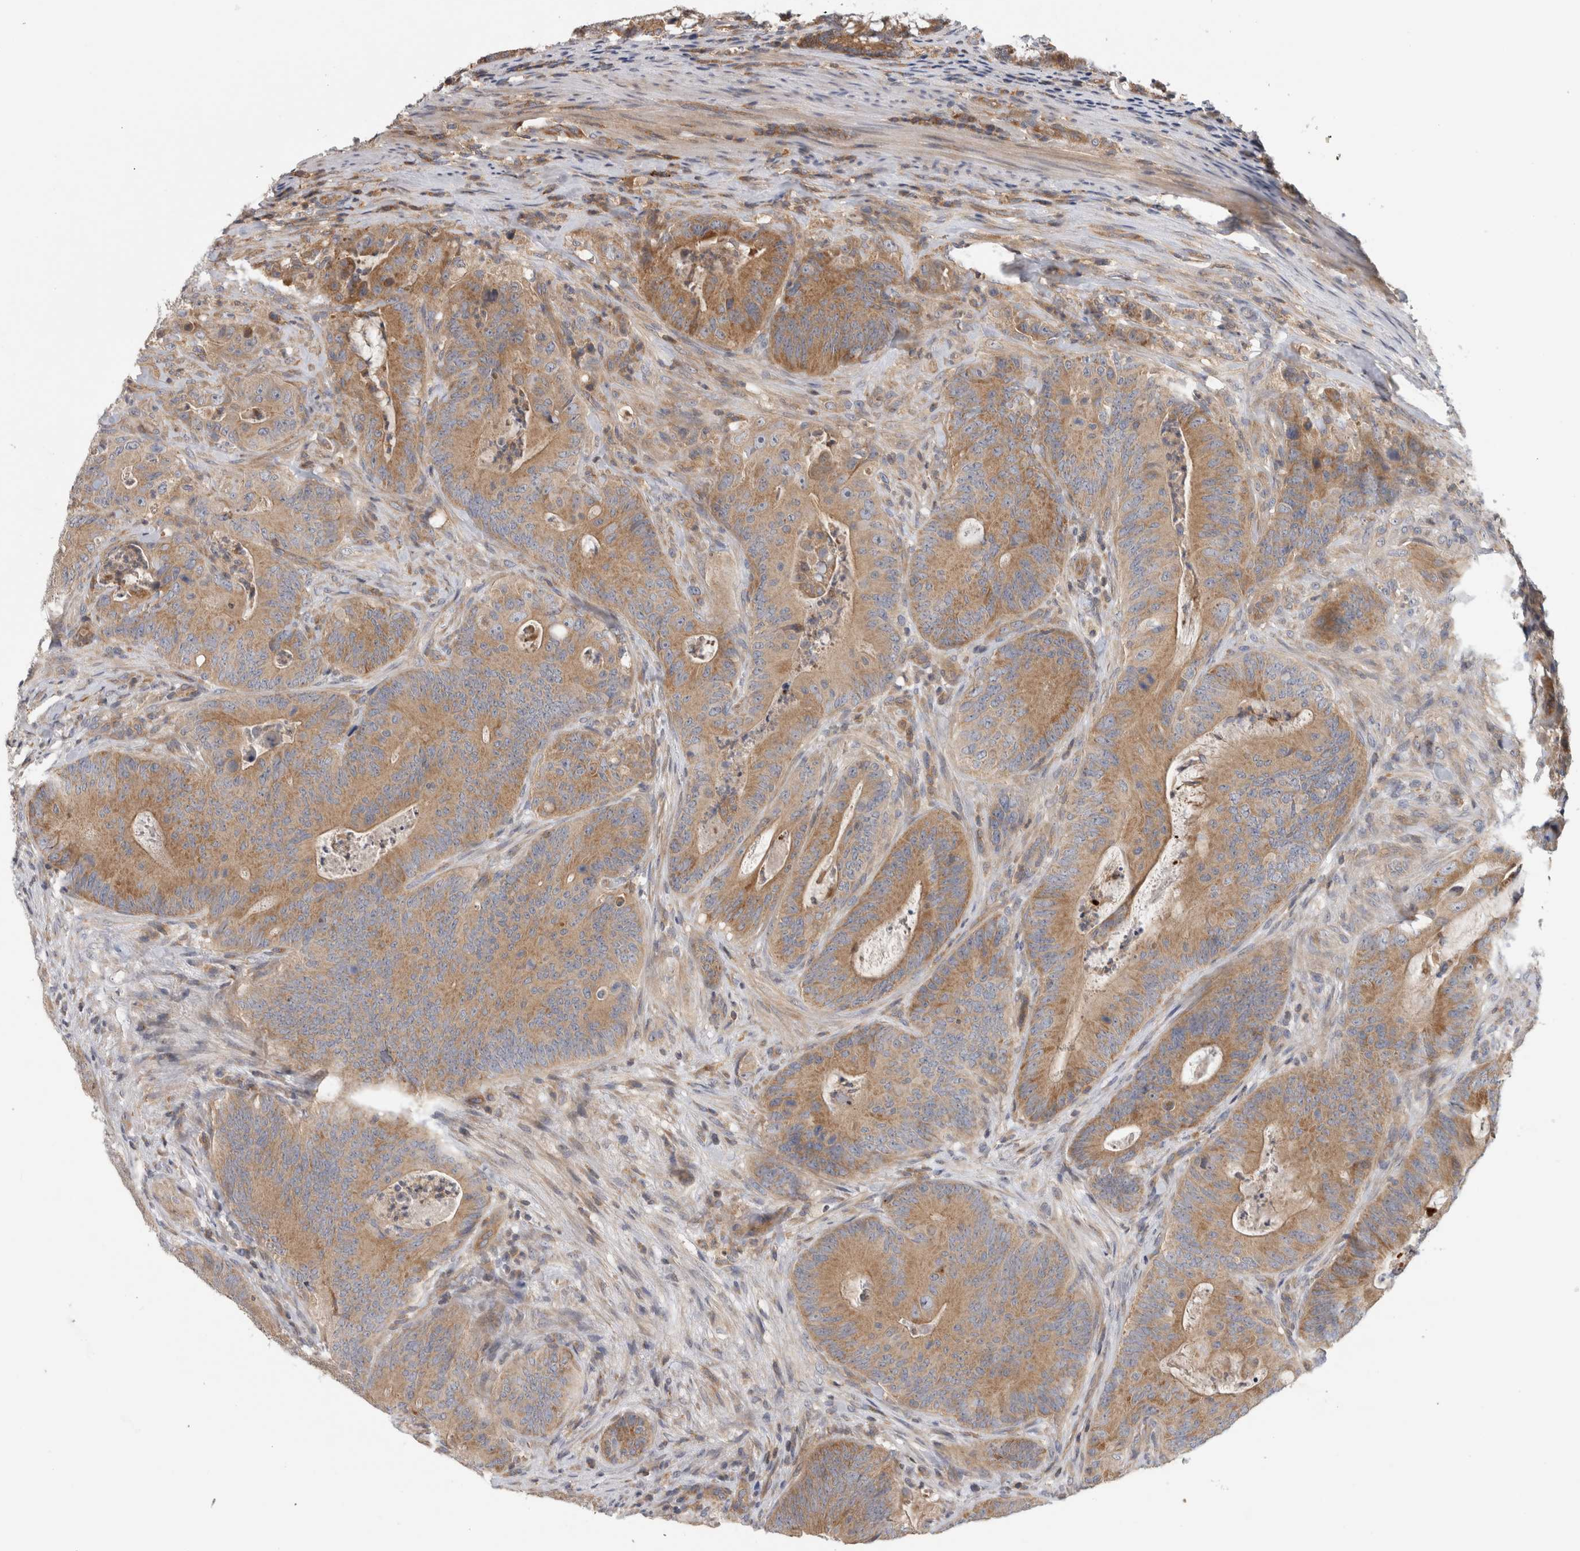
{"staining": {"intensity": "moderate", "quantity": ">75%", "location": "cytoplasmic/membranous"}, "tissue": "colorectal cancer", "cell_type": "Tumor cells", "image_type": "cancer", "snomed": [{"axis": "morphology", "description": "Normal tissue, NOS"}, {"axis": "topography", "description": "Colon"}], "caption": "This photomicrograph exhibits immunohistochemistry staining of human colorectal cancer, with medium moderate cytoplasmic/membranous expression in approximately >75% of tumor cells.", "gene": "GRIK2", "patient": {"sex": "female", "age": 82}}